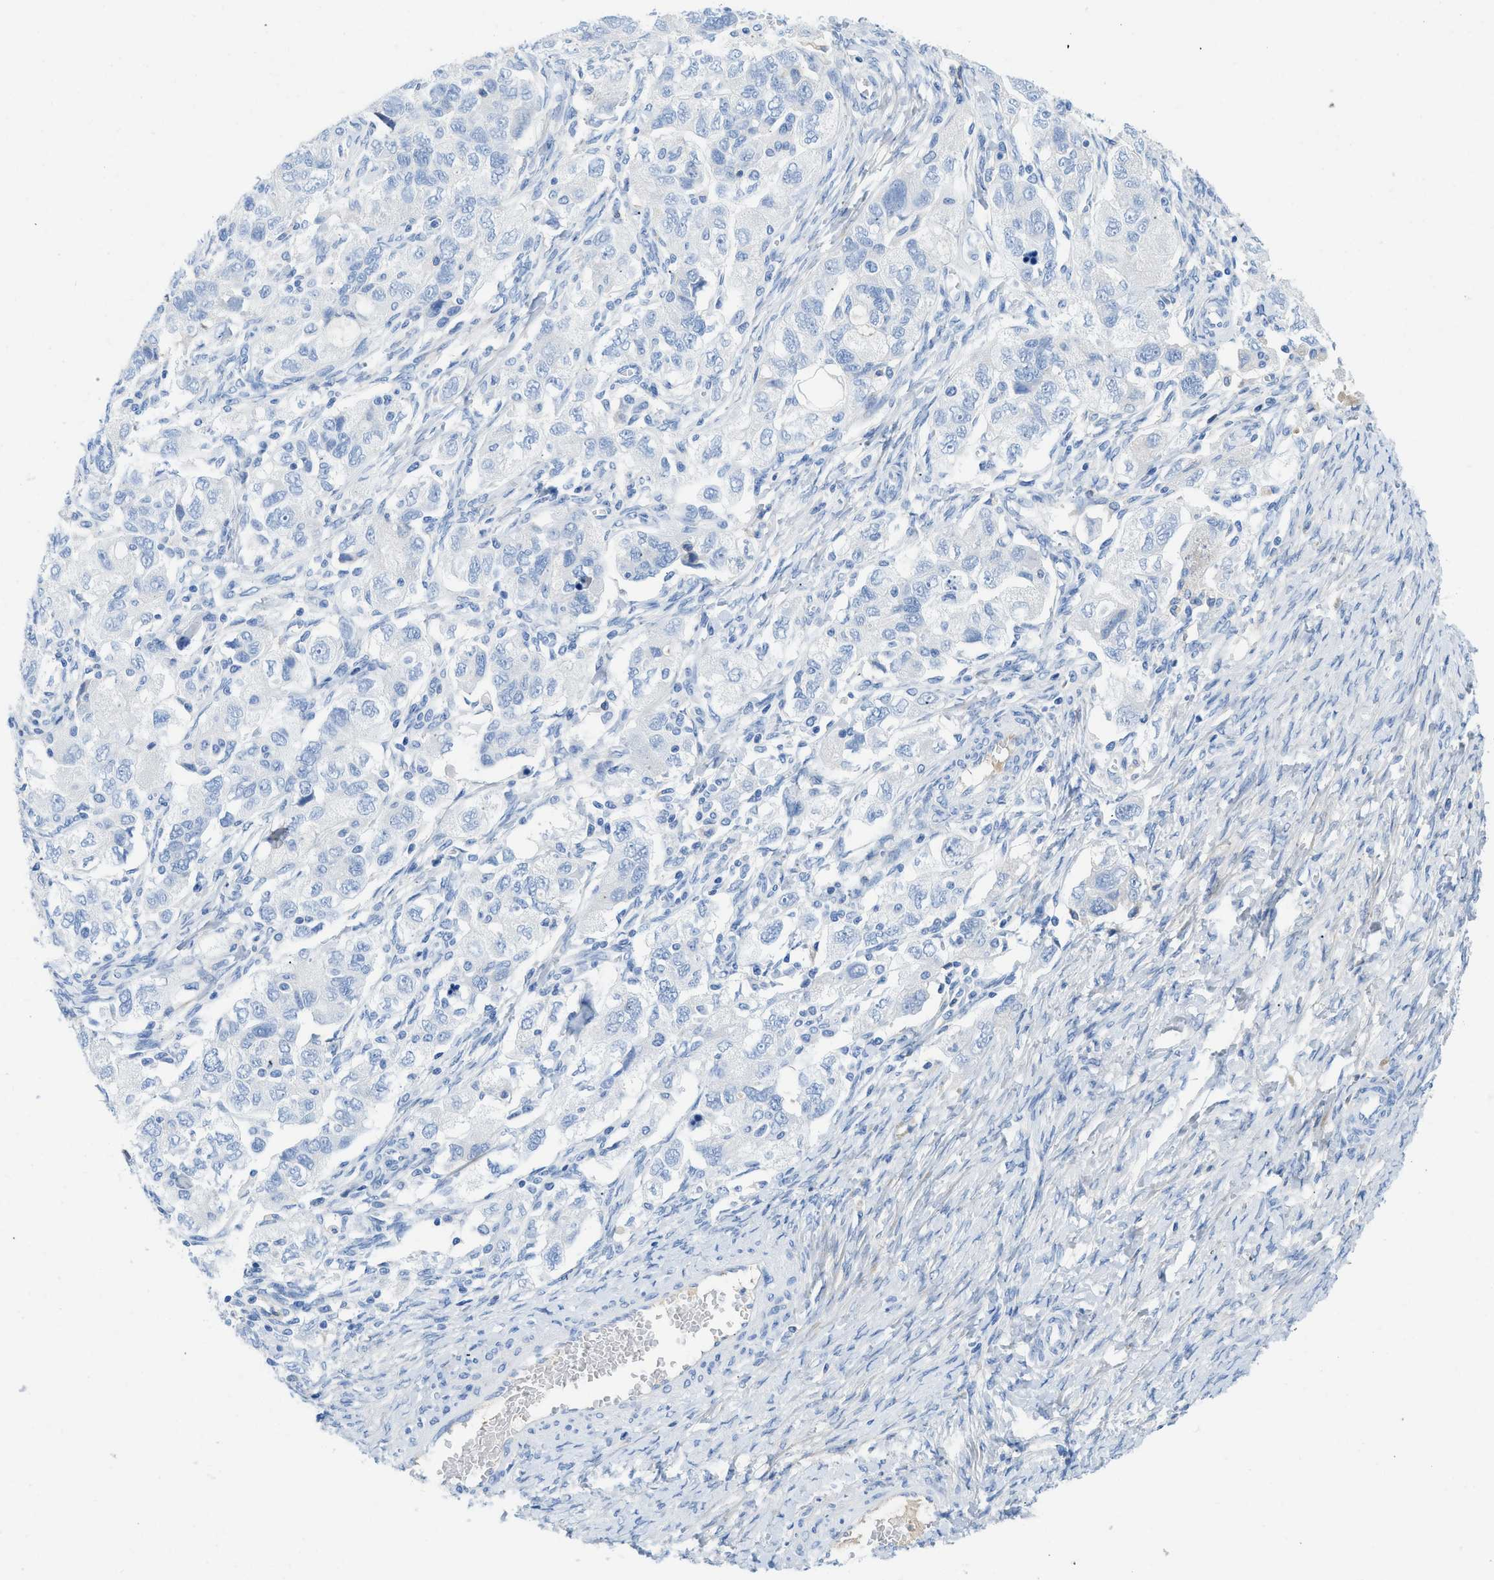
{"staining": {"intensity": "negative", "quantity": "none", "location": "none"}, "tissue": "ovarian cancer", "cell_type": "Tumor cells", "image_type": "cancer", "snomed": [{"axis": "morphology", "description": "Carcinoma, NOS"}, {"axis": "morphology", "description": "Cystadenocarcinoma, serous, NOS"}, {"axis": "topography", "description": "Ovary"}], "caption": "There is no significant positivity in tumor cells of ovarian cancer (carcinoma). The staining was performed using DAB to visualize the protein expression in brown, while the nuclei were stained in blue with hematoxylin (Magnification: 20x).", "gene": "COL3A1", "patient": {"sex": "female", "age": 69}}